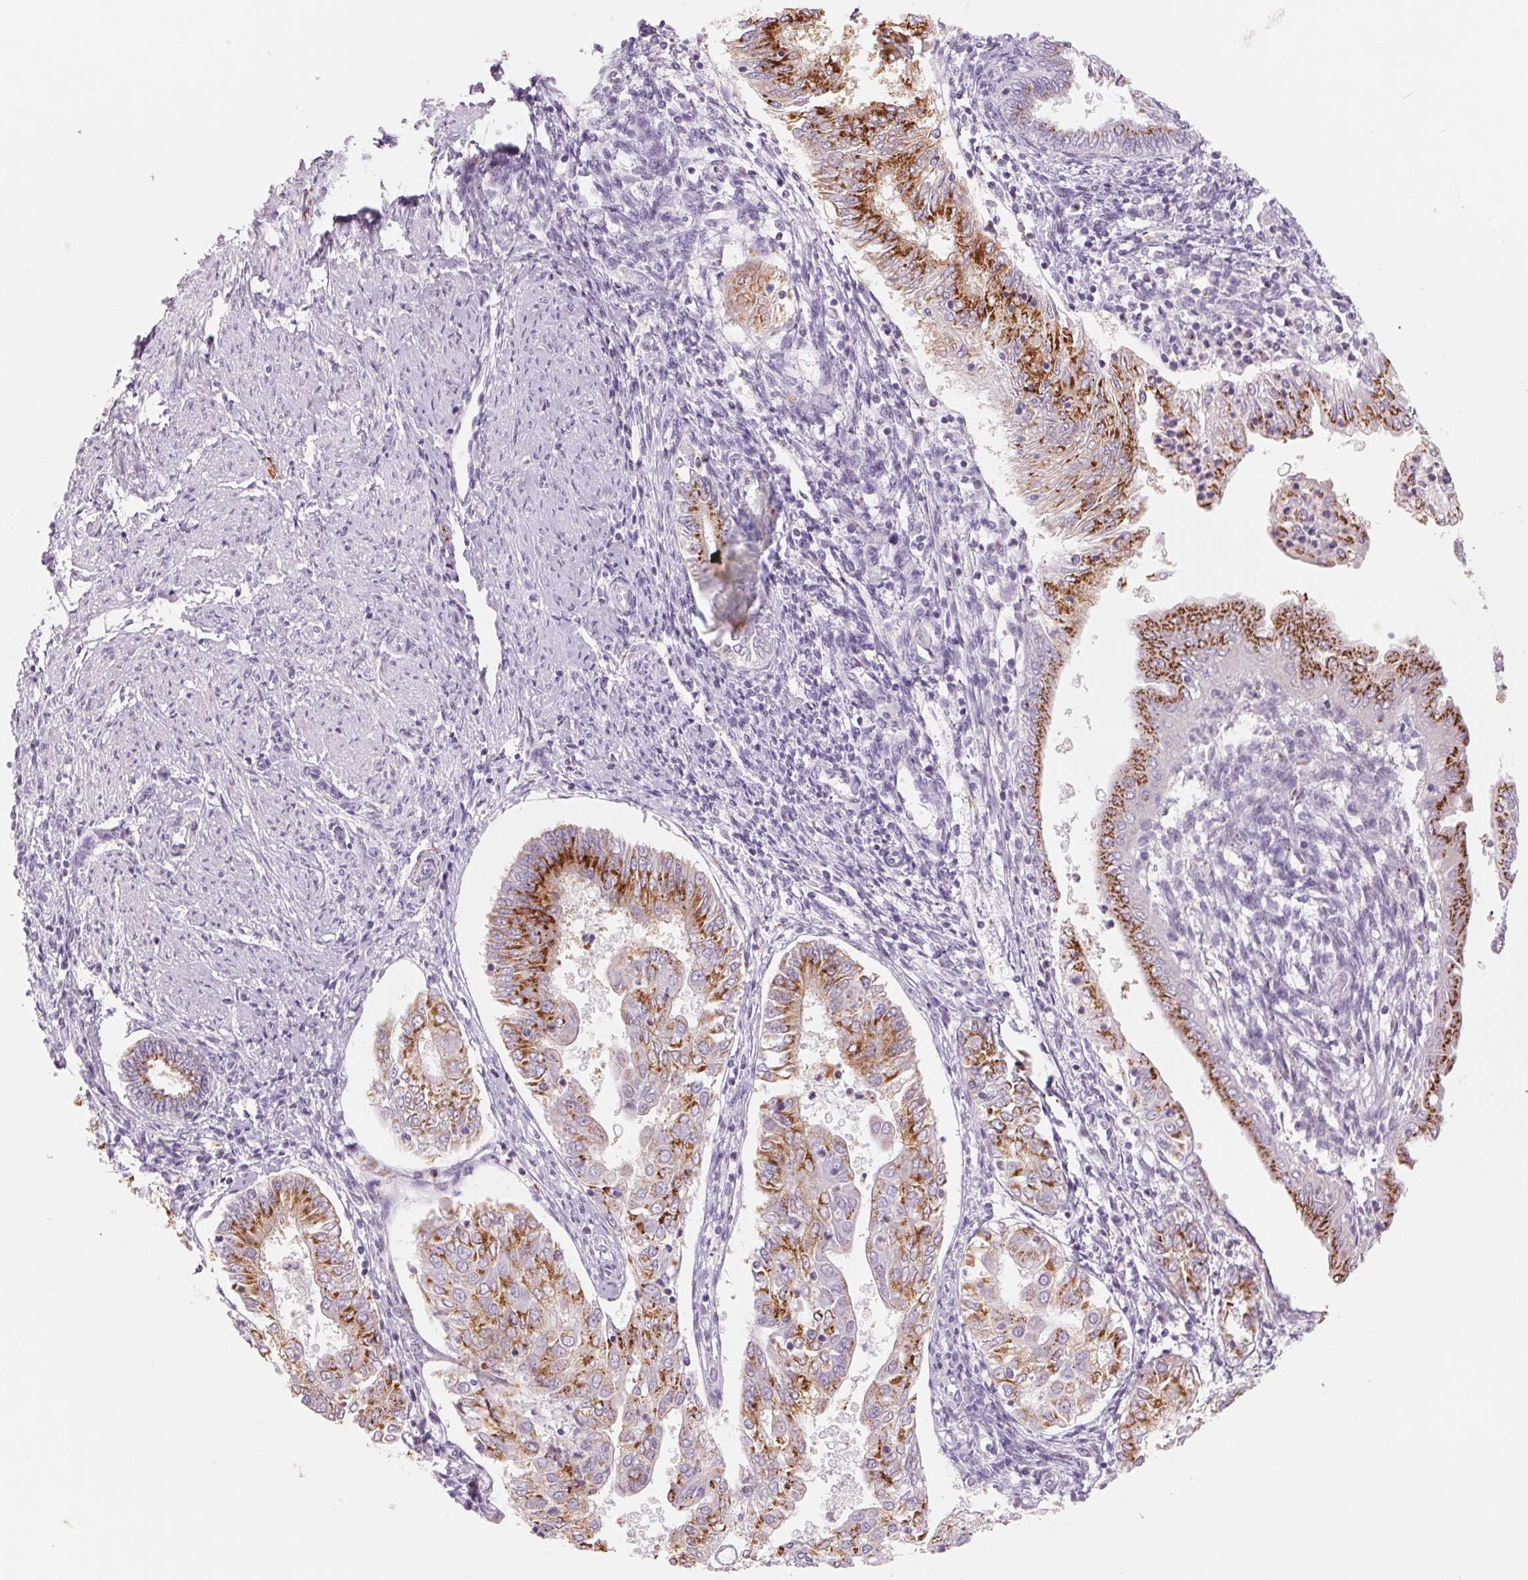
{"staining": {"intensity": "strong", "quantity": ">75%", "location": "cytoplasmic/membranous"}, "tissue": "endometrial cancer", "cell_type": "Tumor cells", "image_type": "cancer", "snomed": [{"axis": "morphology", "description": "Adenocarcinoma, NOS"}, {"axis": "topography", "description": "Endometrium"}], "caption": "Endometrial cancer stained with immunohistochemistry demonstrates strong cytoplasmic/membranous positivity in approximately >75% of tumor cells. Immunohistochemistry stains the protein in brown and the nuclei are stained blue.", "gene": "GALNT7", "patient": {"sex": "female", "age": 68}}